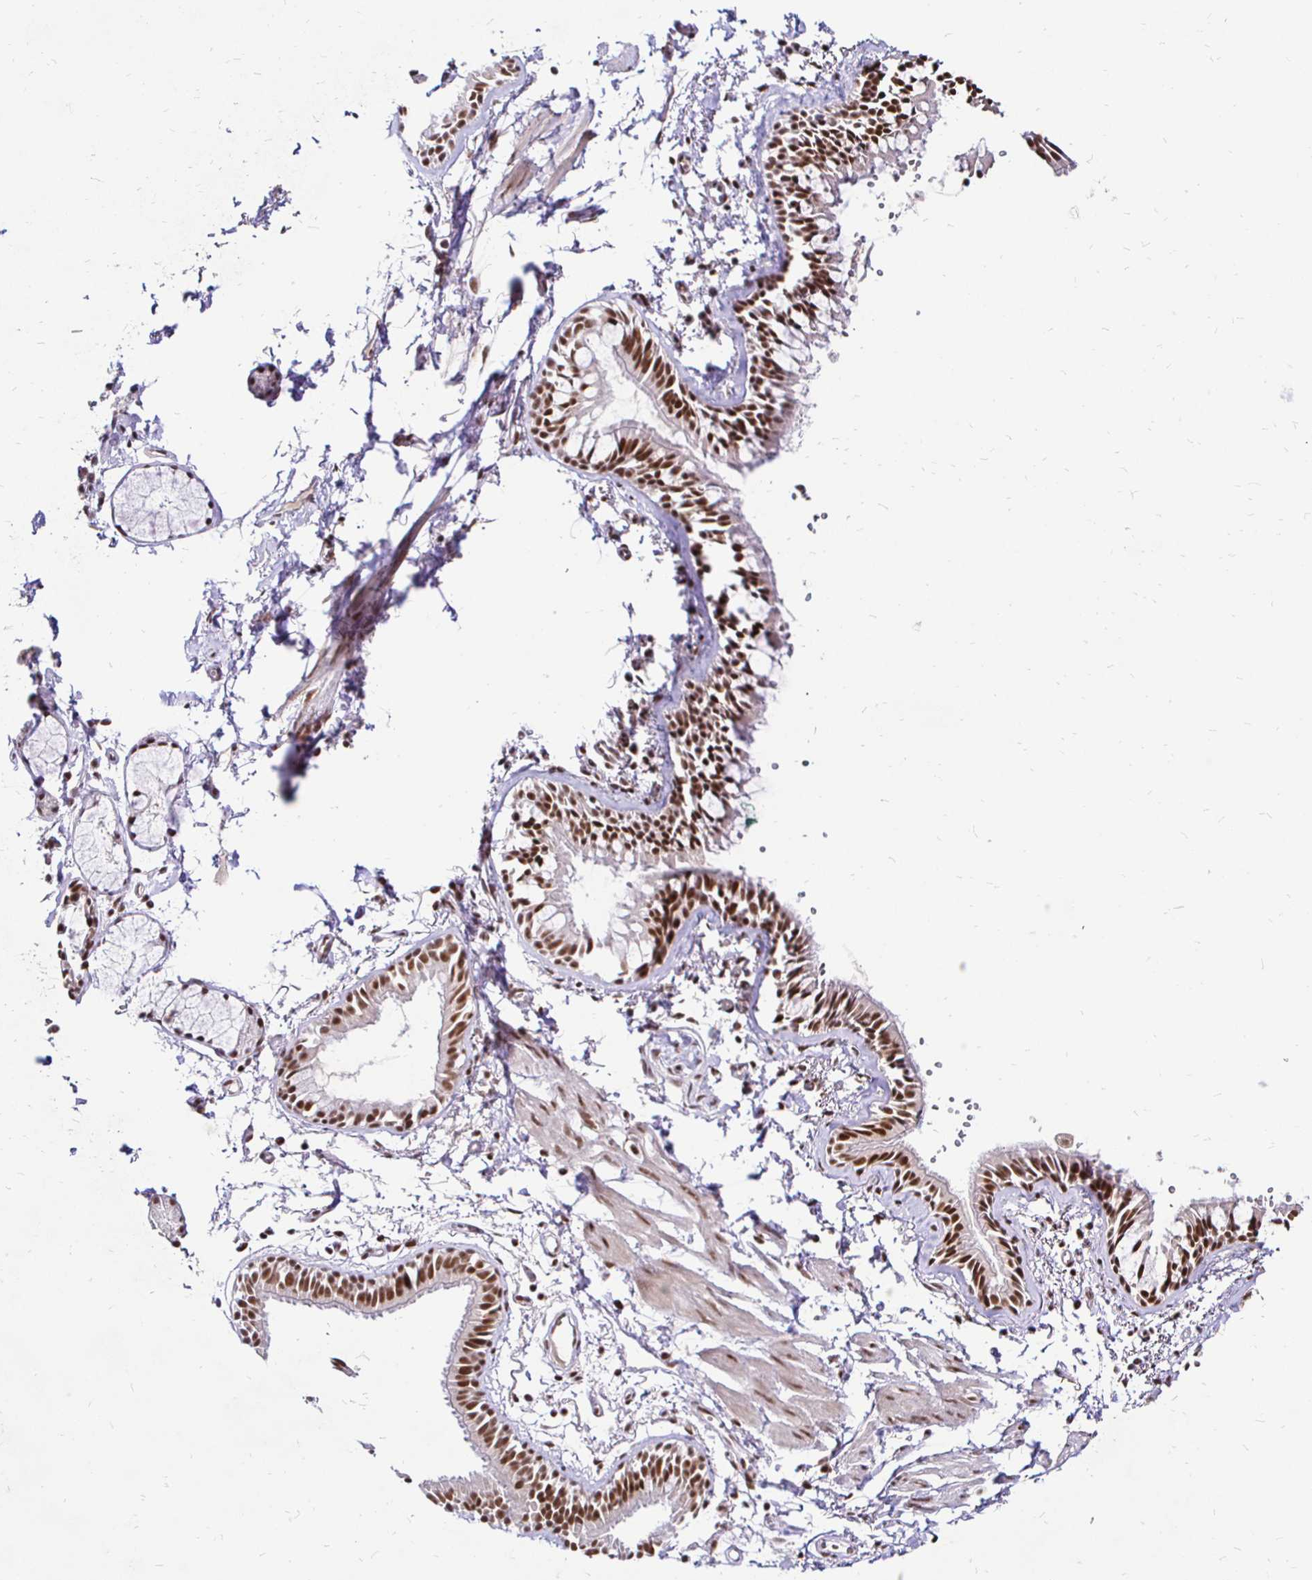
{"staining": {"intensity": "moderate", "quantity": ">75%", "location": "nuclear"}, "tissue": "bronchus", "cell_type": "Respiratory epithelial cells", "image_type": "normal", "snomed": [{"axis": "morphology", "description": "Normal tissue, NOS"}, {"axis": "topography", "description": "Bronchus"}], "caption": "A histopathology image showing moderate nuclear positivity in approximately >75% of respiratory epithelial cells in unremarkable bronchus, as visualized by brown immunohistochemical staining.", "gene": "SIN3A", "patient": {"sex": "female", "age": 59}}